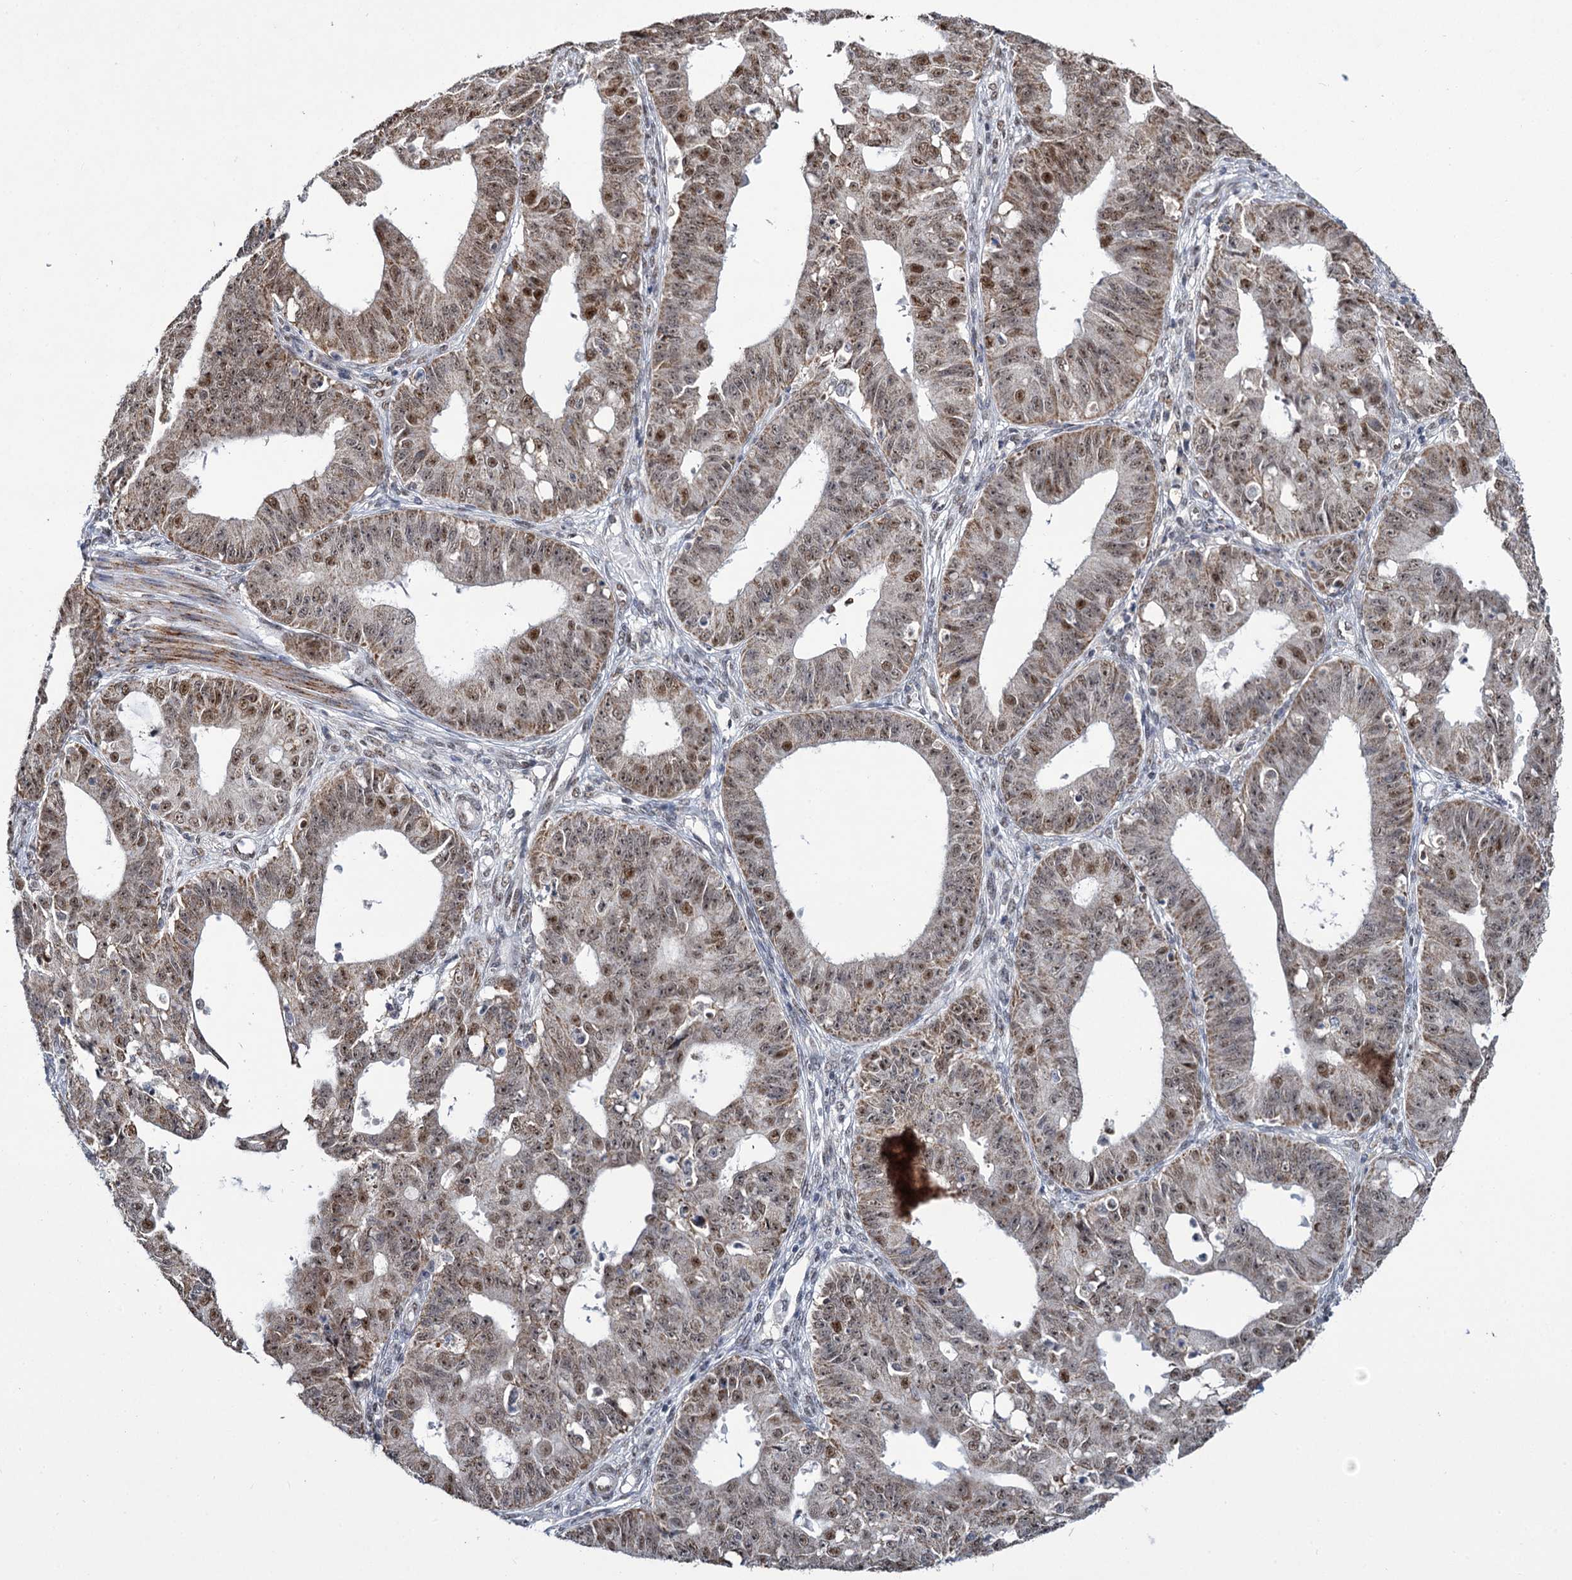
{"staining": {"intensity": "moderate", "quantity": "25%-75%", "location": "cytoplasmic/membranous,nuclear"}, "tissue": "ovarian cancer", "cell_type": "Tumor cells", "image_type": "cancer", "snomed": [{"axis": "morphology", "description": "Carcinoma, endometroid"}, {"axis": "topography", "description": "Appendix"}, {"axis": "topography", "description": "Ovary"}], "caption": "There is medium levels of moderate cytoplasmic/membranous and nuclear expression in tumor cells of endometroid carcinoma (ovarian), as demonstrated by immunohistochemical staining (brown color).", "gene": "RPUSD4", "patient": {"sex": "female", "age": 42}}